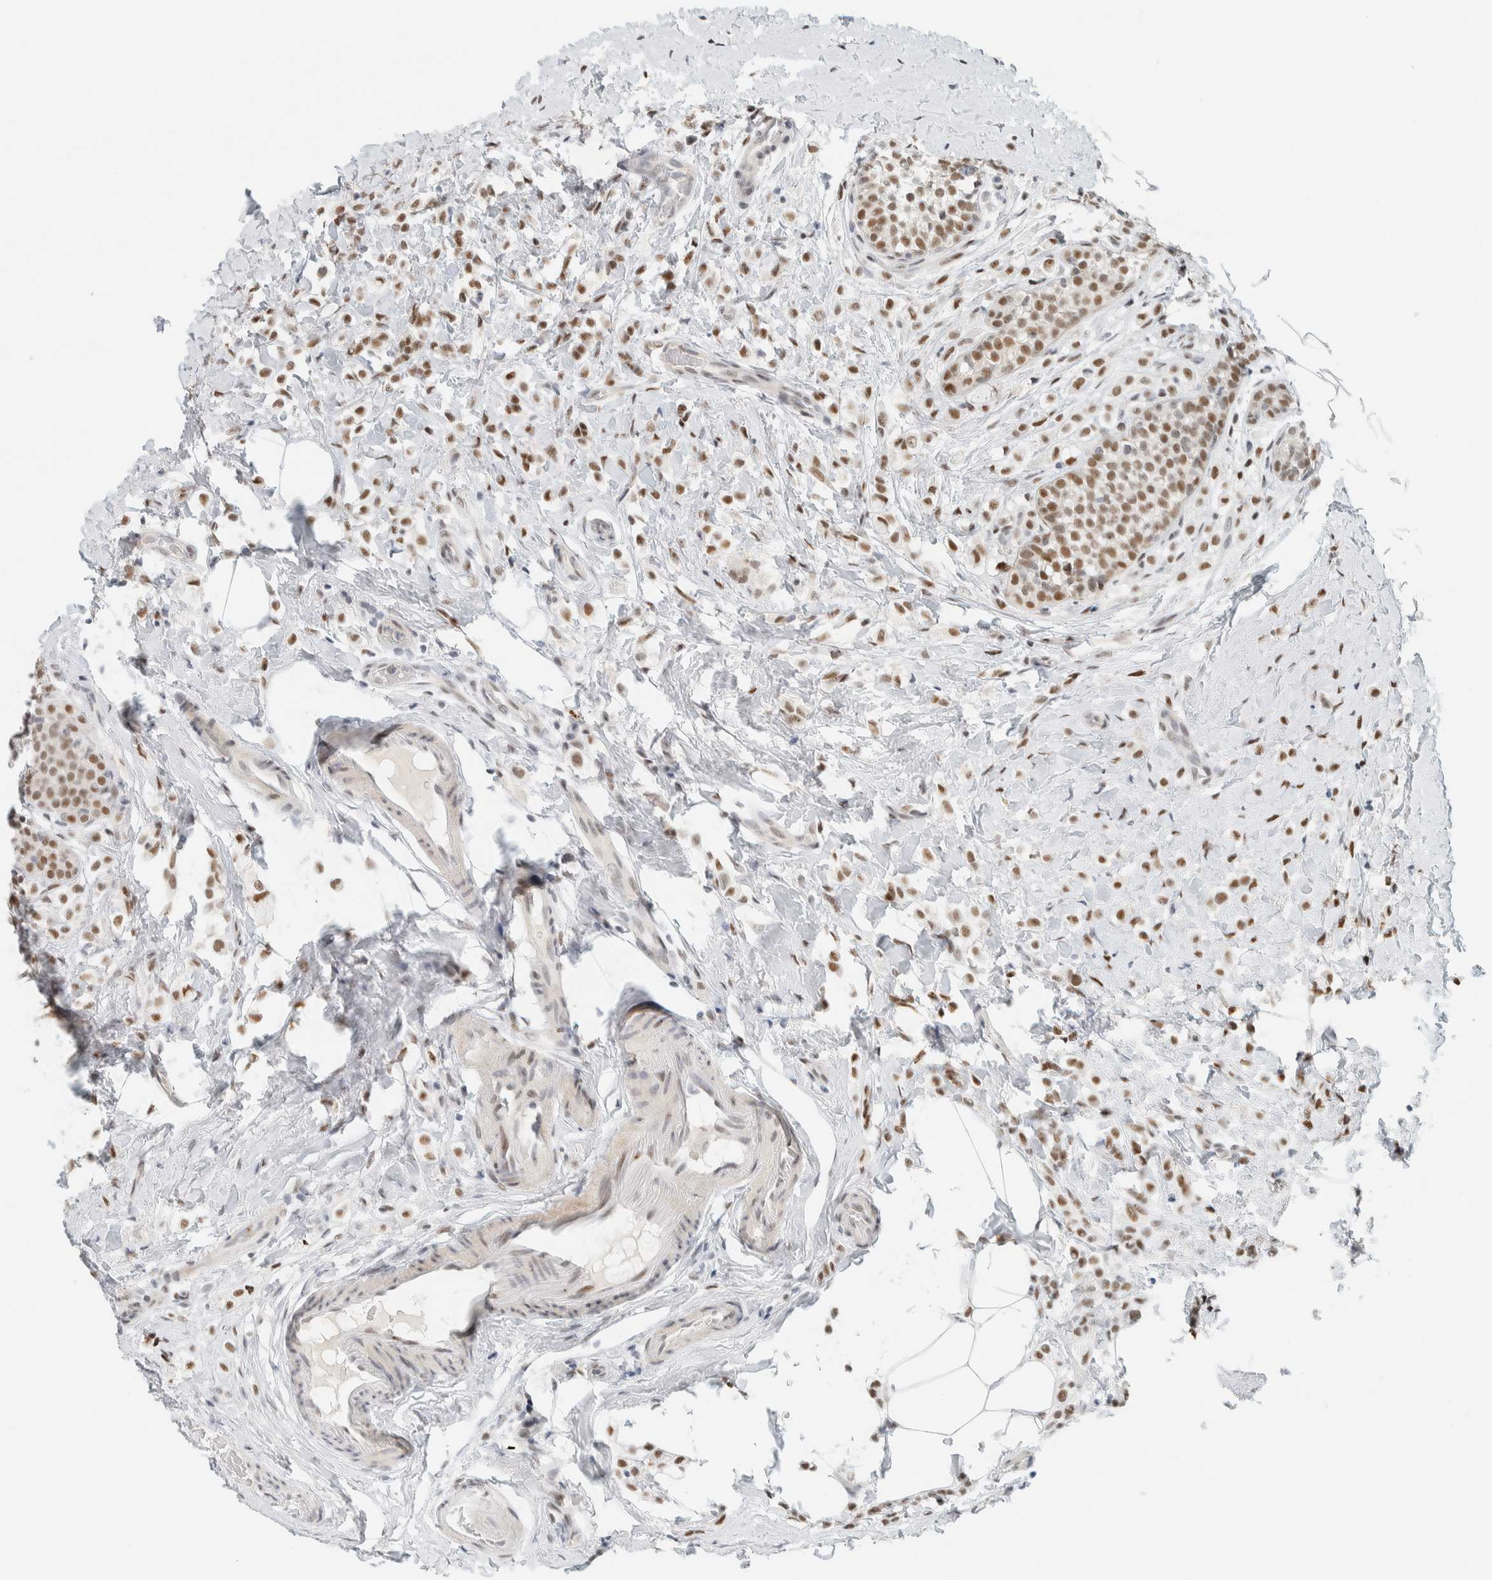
{"staining": {"intensity": "moderate", "quantity": ">75%", "location": "nuclear"}, "tissue": "breast cancer", "cell_type": "Tumor cells", "image_type": "cancer", "snomed": [{"axis": "morphology", "description": "Lobular carcinoma"}, {"axis": "topography", "description": "Breast"}], "caption": "Immunohistochemical staining of breast lobular carcinoma reveals medium levels of moderate nuclear protein positivity in approximately >75% of tumor cells.", "gene": "ZNF683", "patient": {"sex": "female", "age": 50}}